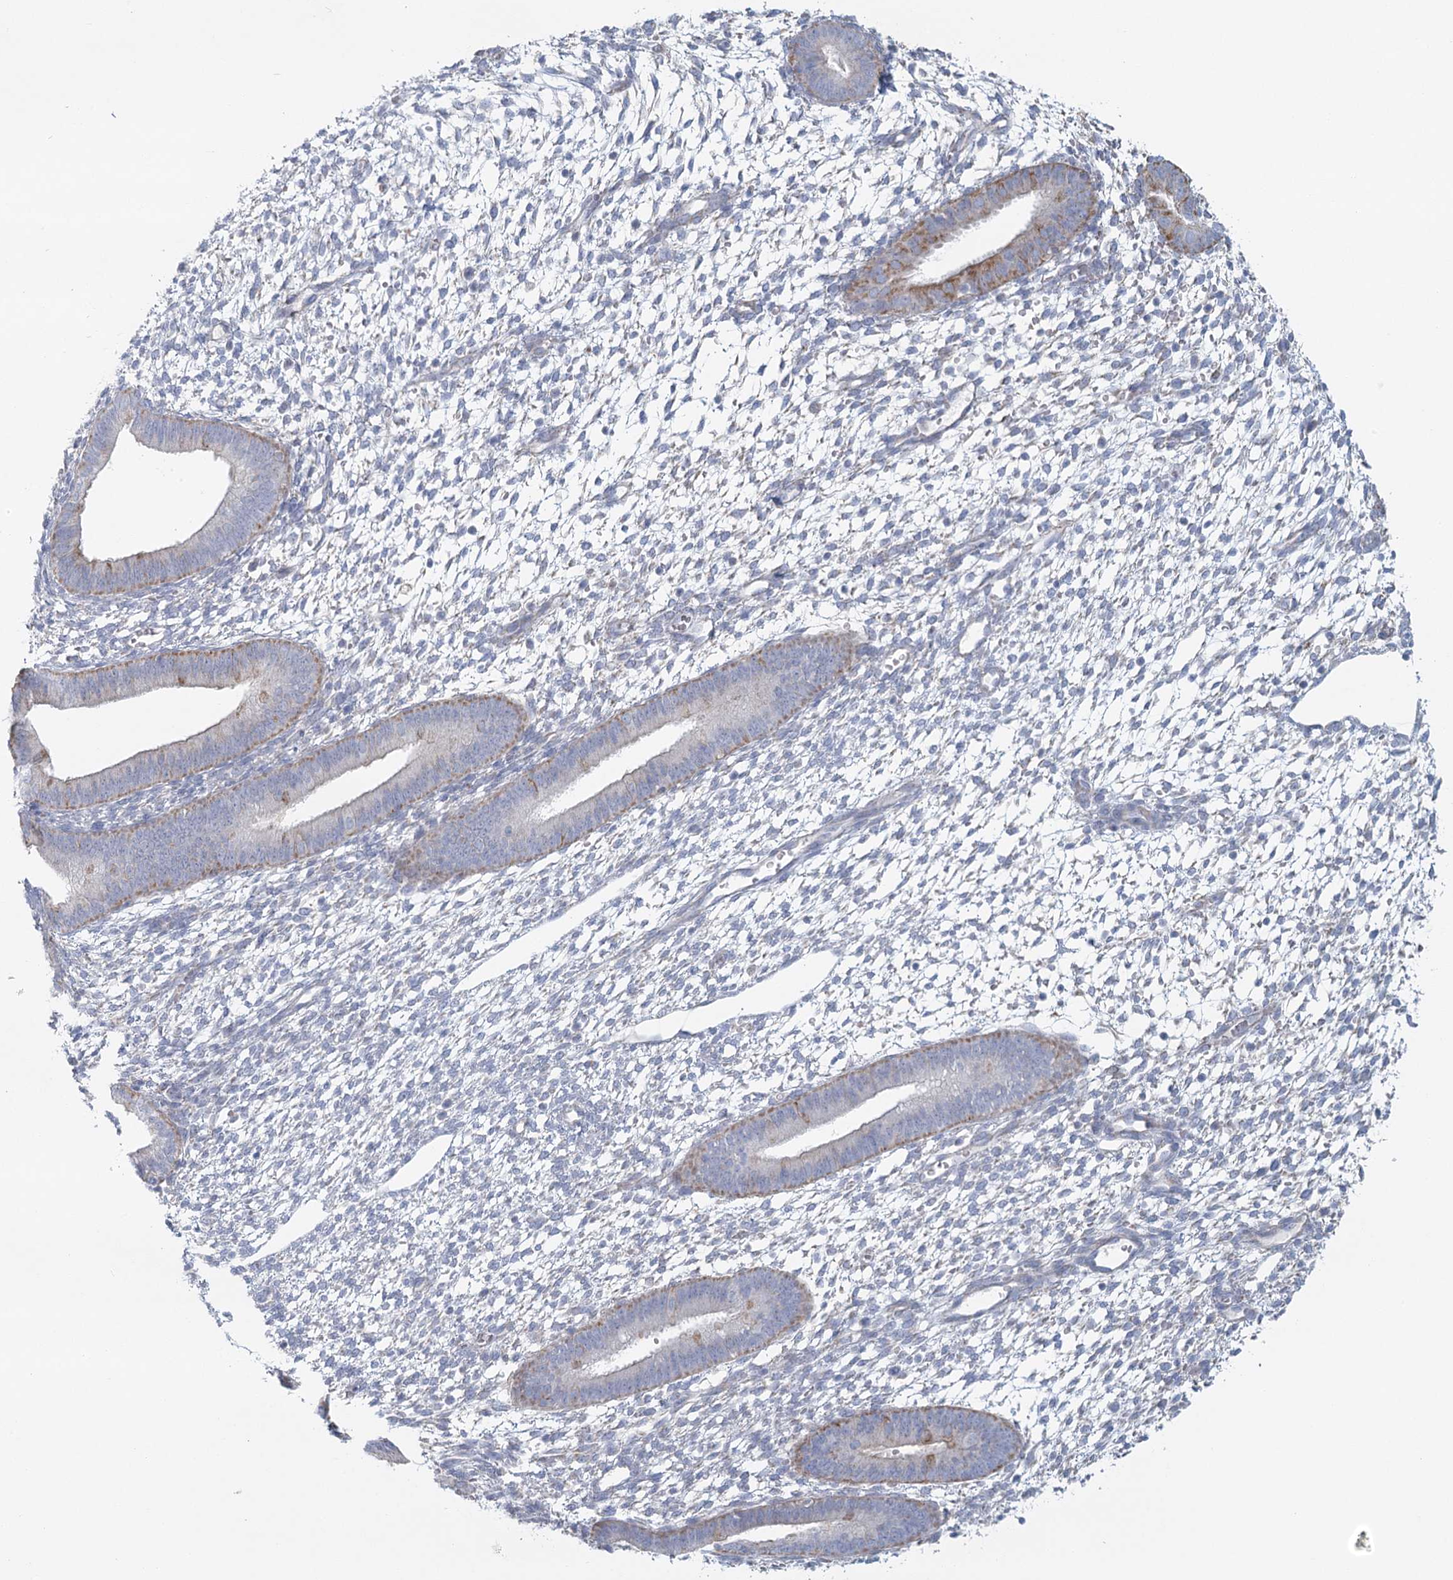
{"staining": {"intensity": "negative", "quantity": "none", "location": "none"}, "tissue": "endometrium", "cell_type": "Cells in endometrial stroma", "image_type": "normal", "snomed": [{"axis": "morphology", "description": "Normal tissue, NOS"}, {"axis": "topography", "description": "Endometrium"}], "caption": "DAB immunohistochemical staining of unremarkable endometrium exhibits no significant positivity in cells in endometrial stroma.", "gene": "BPHL", "patient": {"sex": "female", "age": 46}}